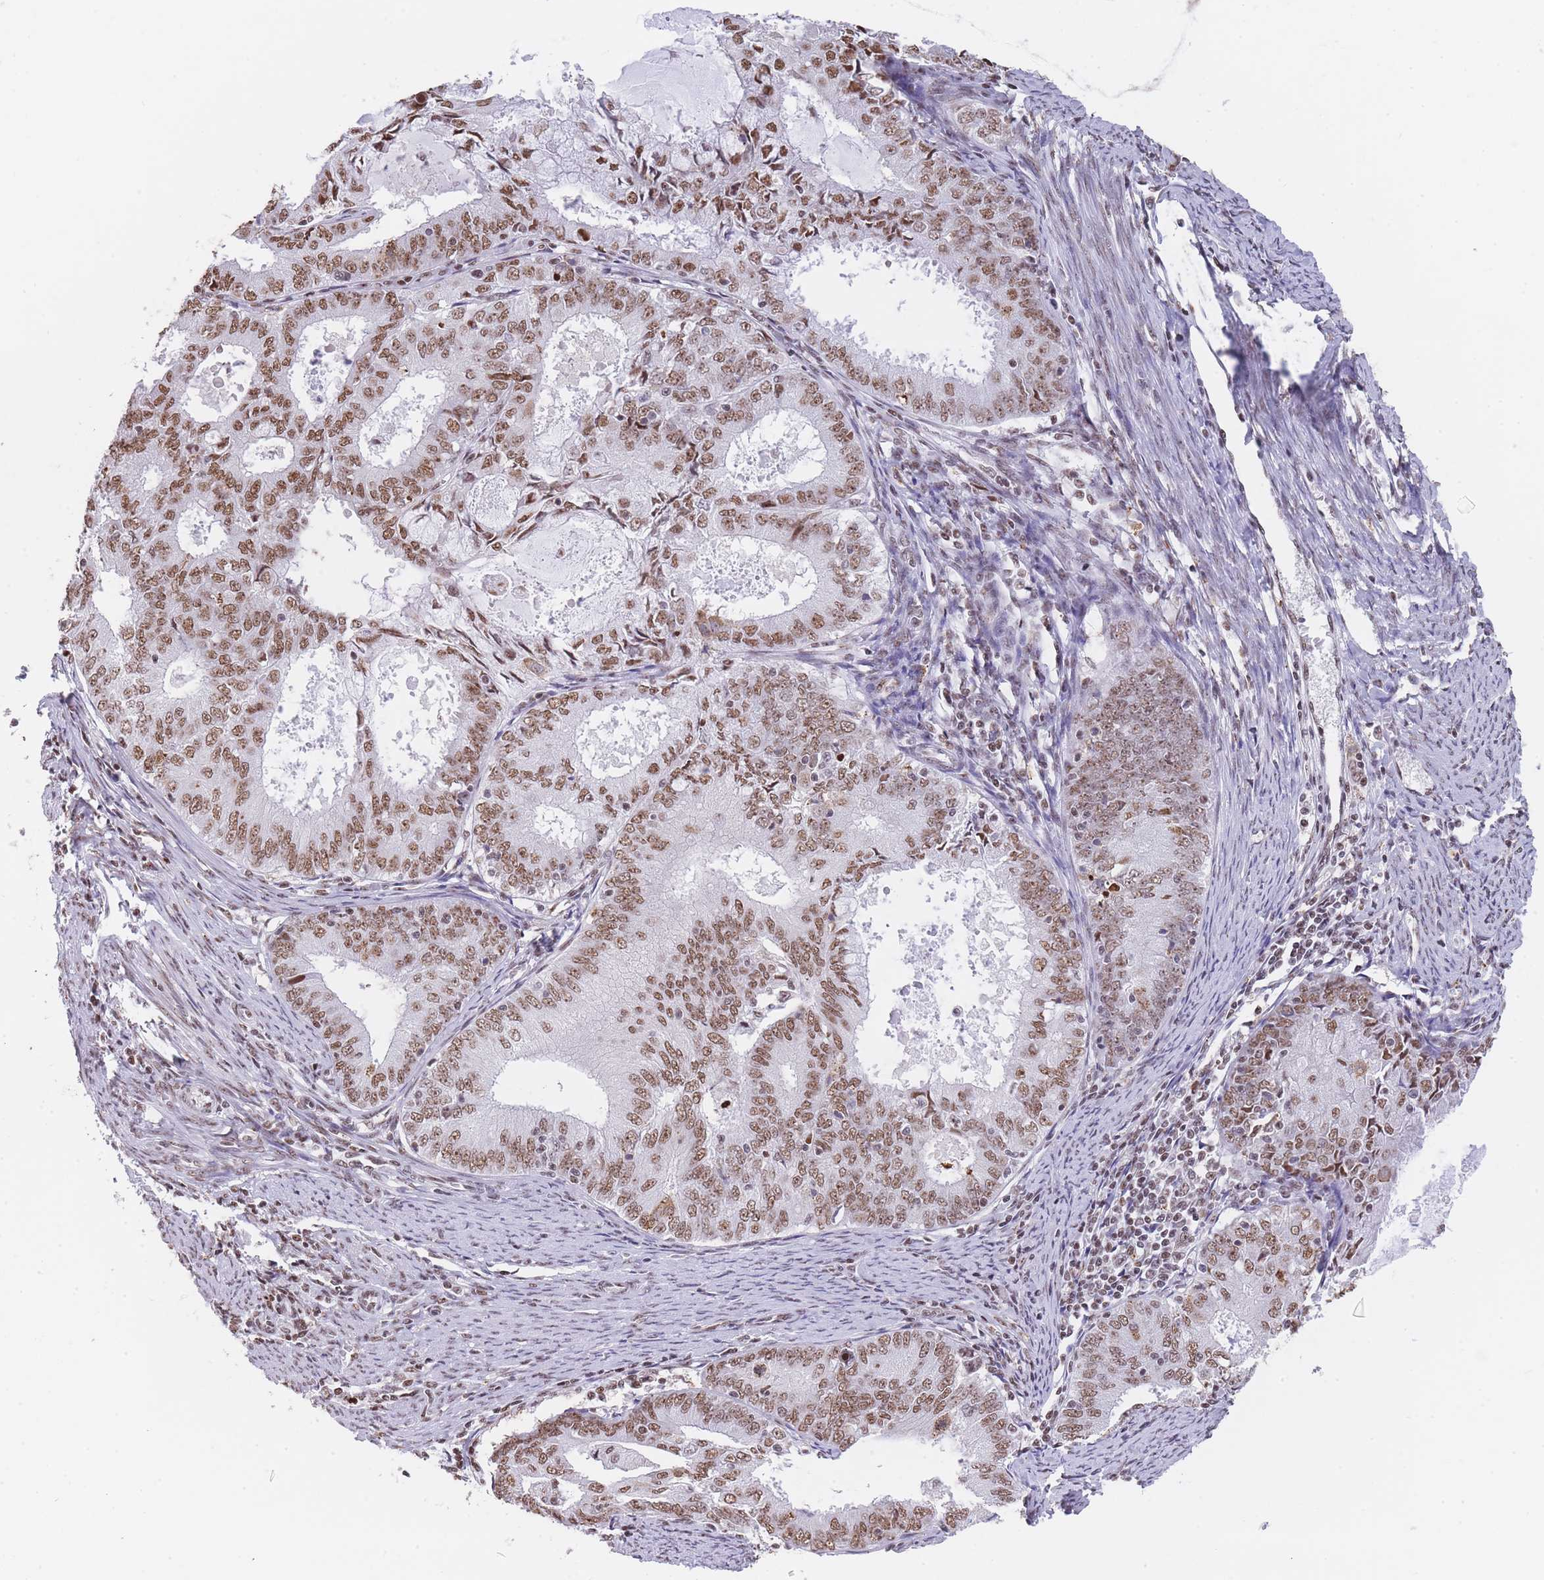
{"staining": {"intensity": "moderate", "quantity": ">75%", "location": "nuclear"}, "tissue": "endometrial cancer", "cell_type": "Tumor cells", "image_type": "cancer", "snomed": [{"axis": "morphology", "description": "Adenocarcinoma, NOS"}, {"axis": "topography", "description": "Endometrium"}], "caption": "Endometrial cancer stained with a brown dye displays moderate nuclear positive expression in about >75% of tumor cells.", "gene": "EVC2", "patient": {"sex": "female", "age": 57}}